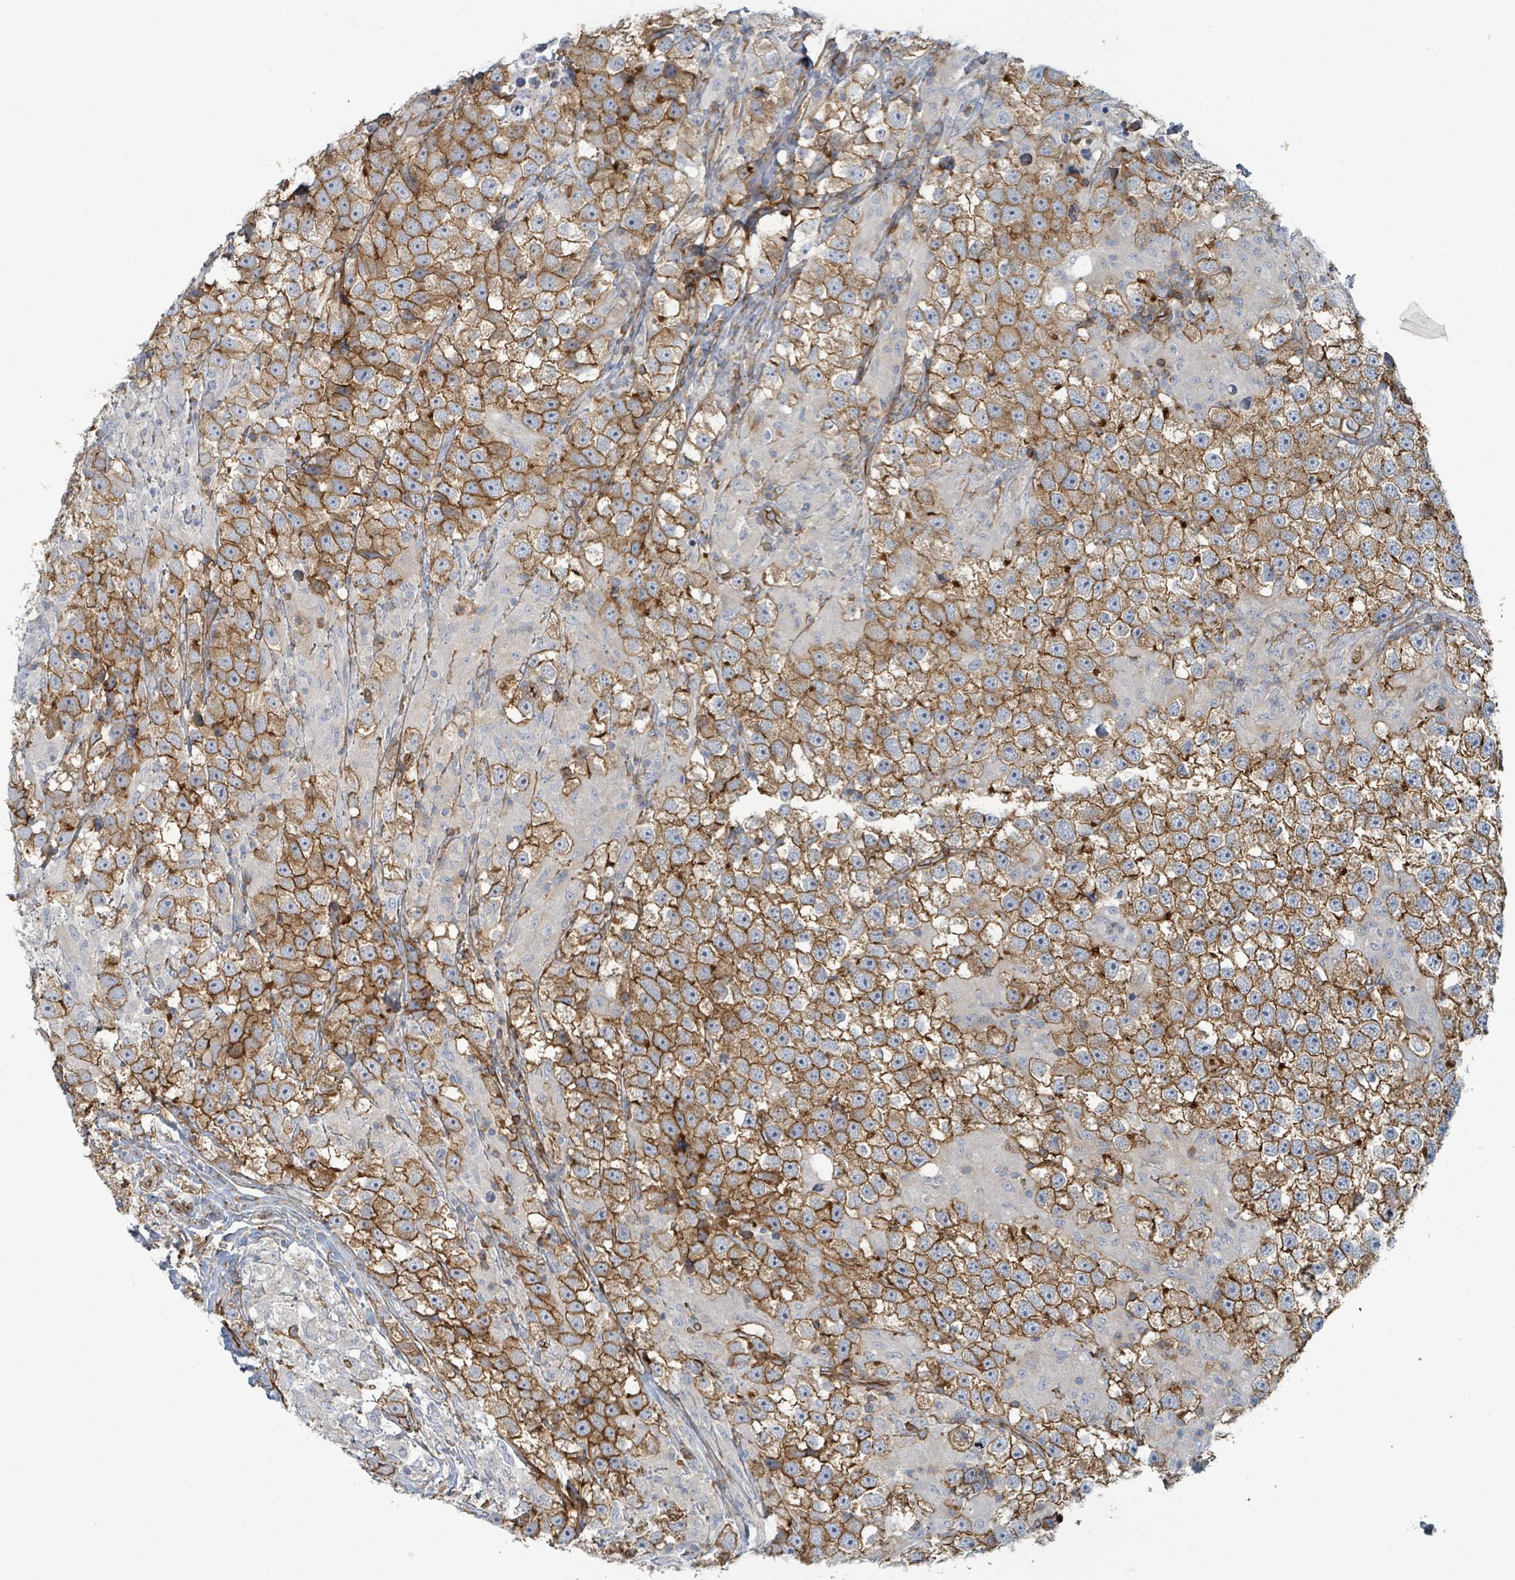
{"staining": {"intensity": "strong", "quantity": ">75%", "location": "cytoplasmic/membranous"}, "tissue": "testis cancer", "cell_type": "Tumor cells", "image_type": "cancer", "snomed": [{"axis": "morphology", "description": "Seminoma, NOS"}, {"axis": "topography", "description": "Testis"}], "caption": "Tumor cells display high levels of strong cytoplasmic/membranous staining in about >75% of cells in seminoma (testis).", "gene": "LDOC1", "patient": {"sex": "male", "age": 46}}